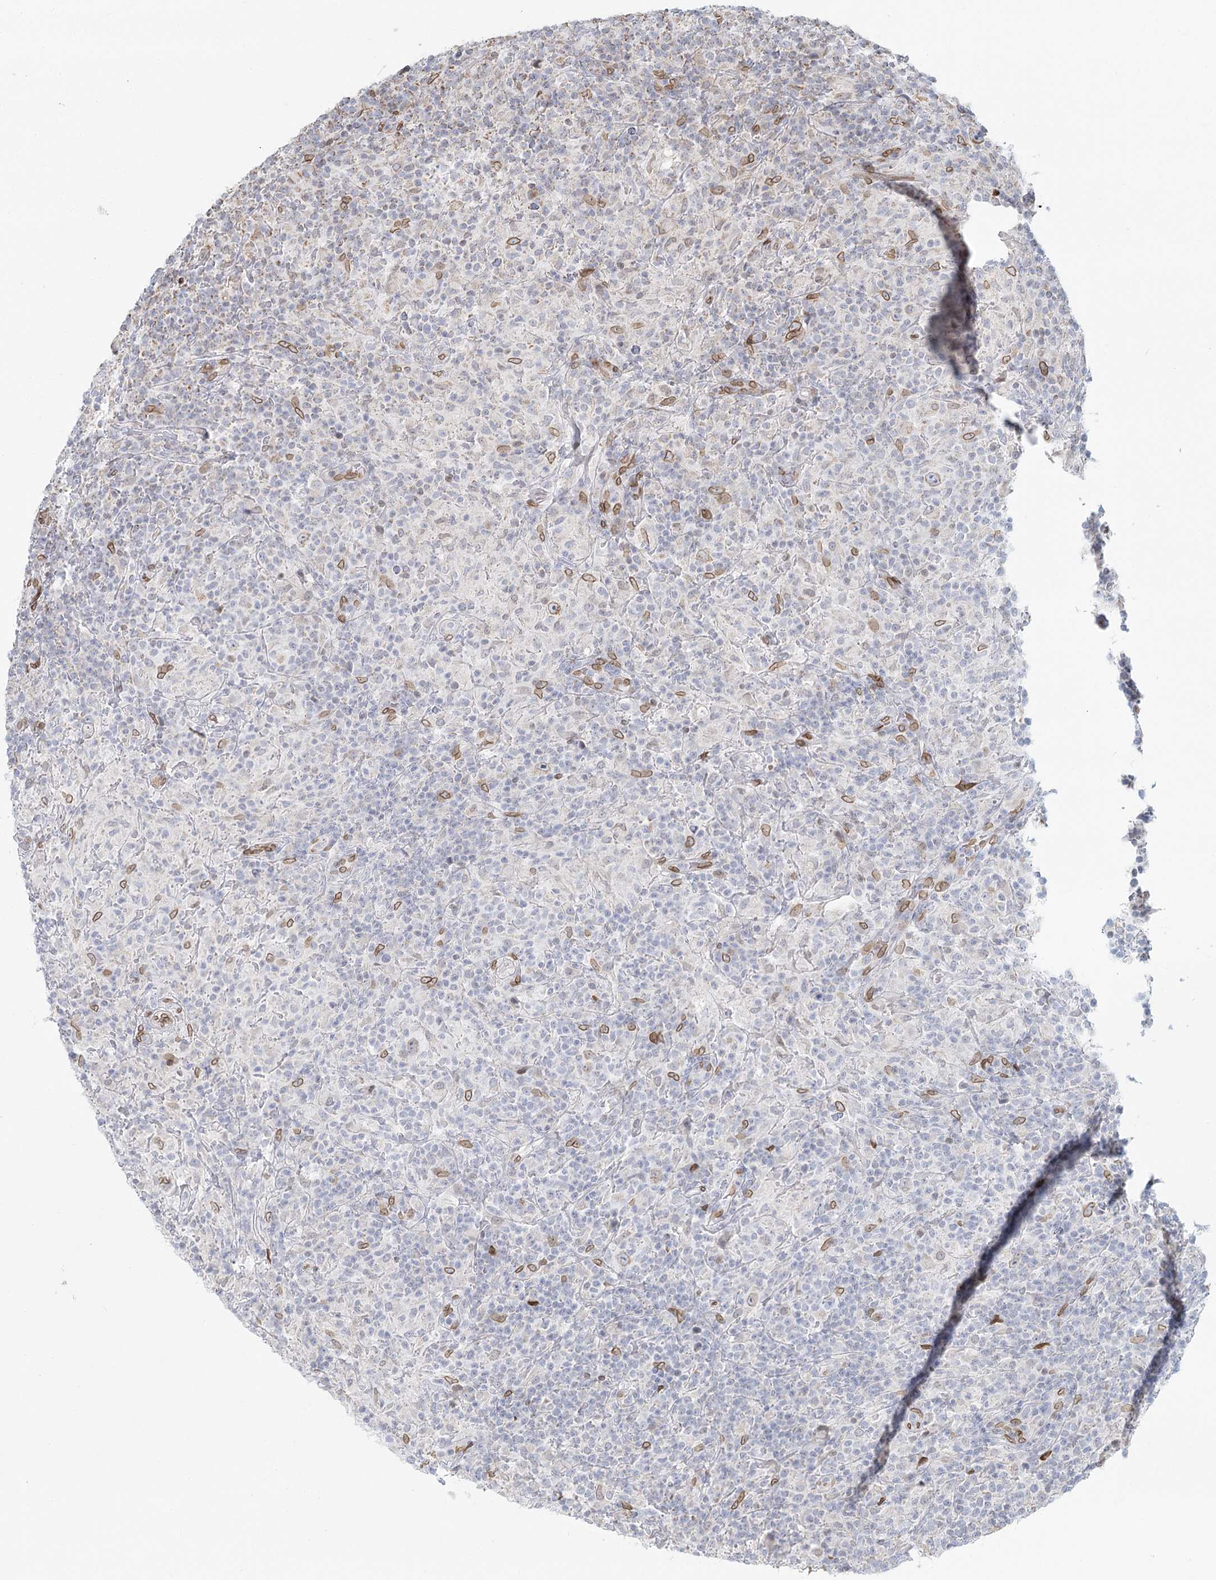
{"staining": {"intensity": "negative", "quantity": "none", "location": "none"}, "tissue": "lymphoma", "cell_type": "Tumor cells", "image_type": "cancer", "snomed": [{"axis": "morphology", "description": "Hodgkin's disease, NOS"}, {"axis": "topography", "description": "Lymph node"}], "caption": "Micrograph shows no protein positivity in tumor cells of lymphoma tissue. (DAB (3,3'-diaminobenzidine) immunohistochemistry, high magnification).", "gene": "VWA5A", "patient": {"sex": "male", "age": 70}}